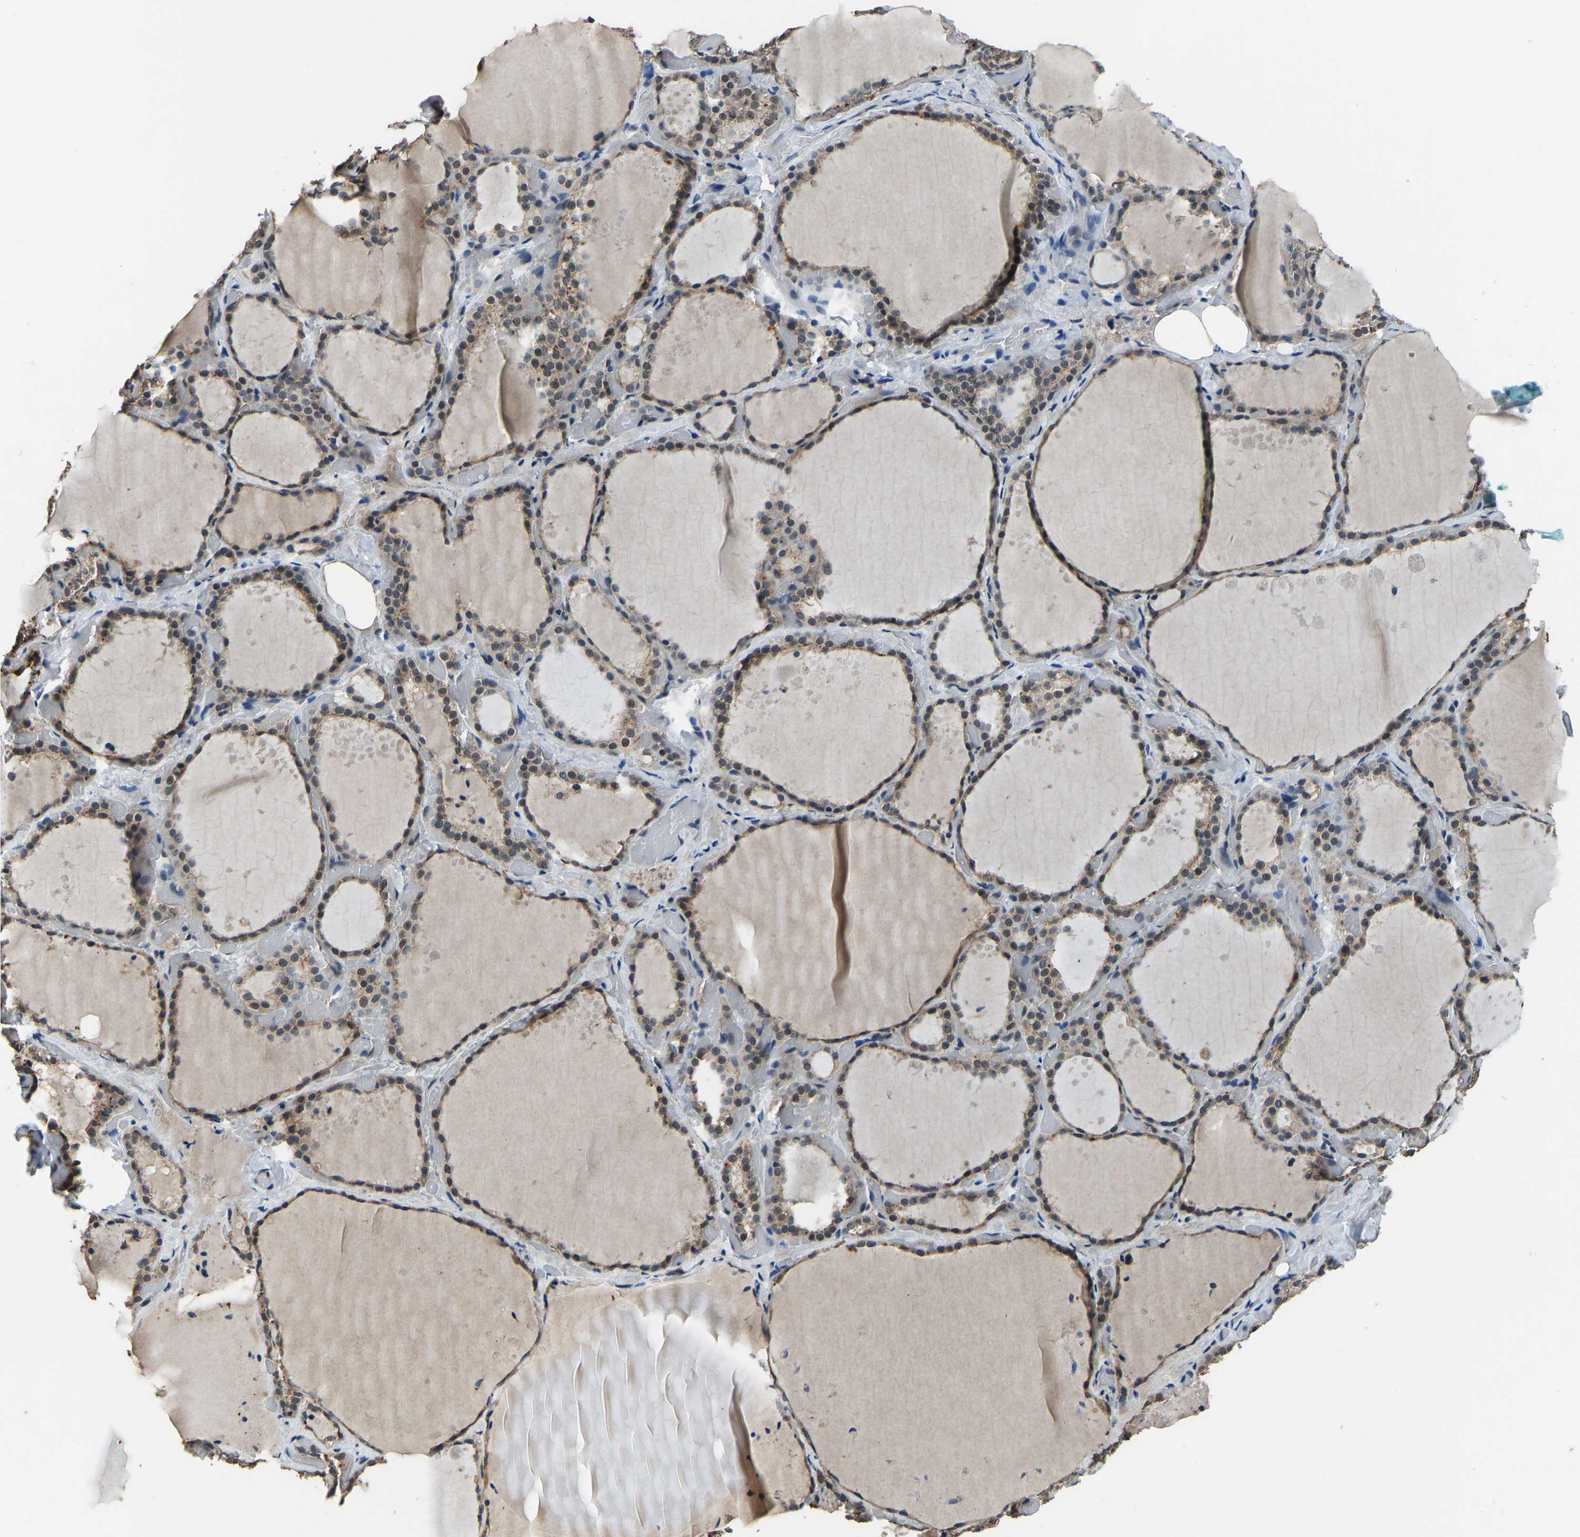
{"staining": {"intensity": "moderate", "quantity": ">75%", "location": "cytoplasmic/membranous"}, "tissue": "thyroid gland", "cell_type": "Glandular cells", "image_type": "normal", "snomed": [{"axis": "morphology", "description": "Normal tissue, NOS"}, {"axis": "topography", "description": "Thyroid gland"}], "caption": "IHC photomicrograph of benign thyroid gland: thyroid gland stained using immunohistochemistry displays medium levels of moderate protein expression localized specifically in the cytoplasmic/membranous of glandular cells, appearing as a cytoplasmic/membranous brown color.", "gene": "TOX4", "patient": {"sex": "female", "age": 44}}